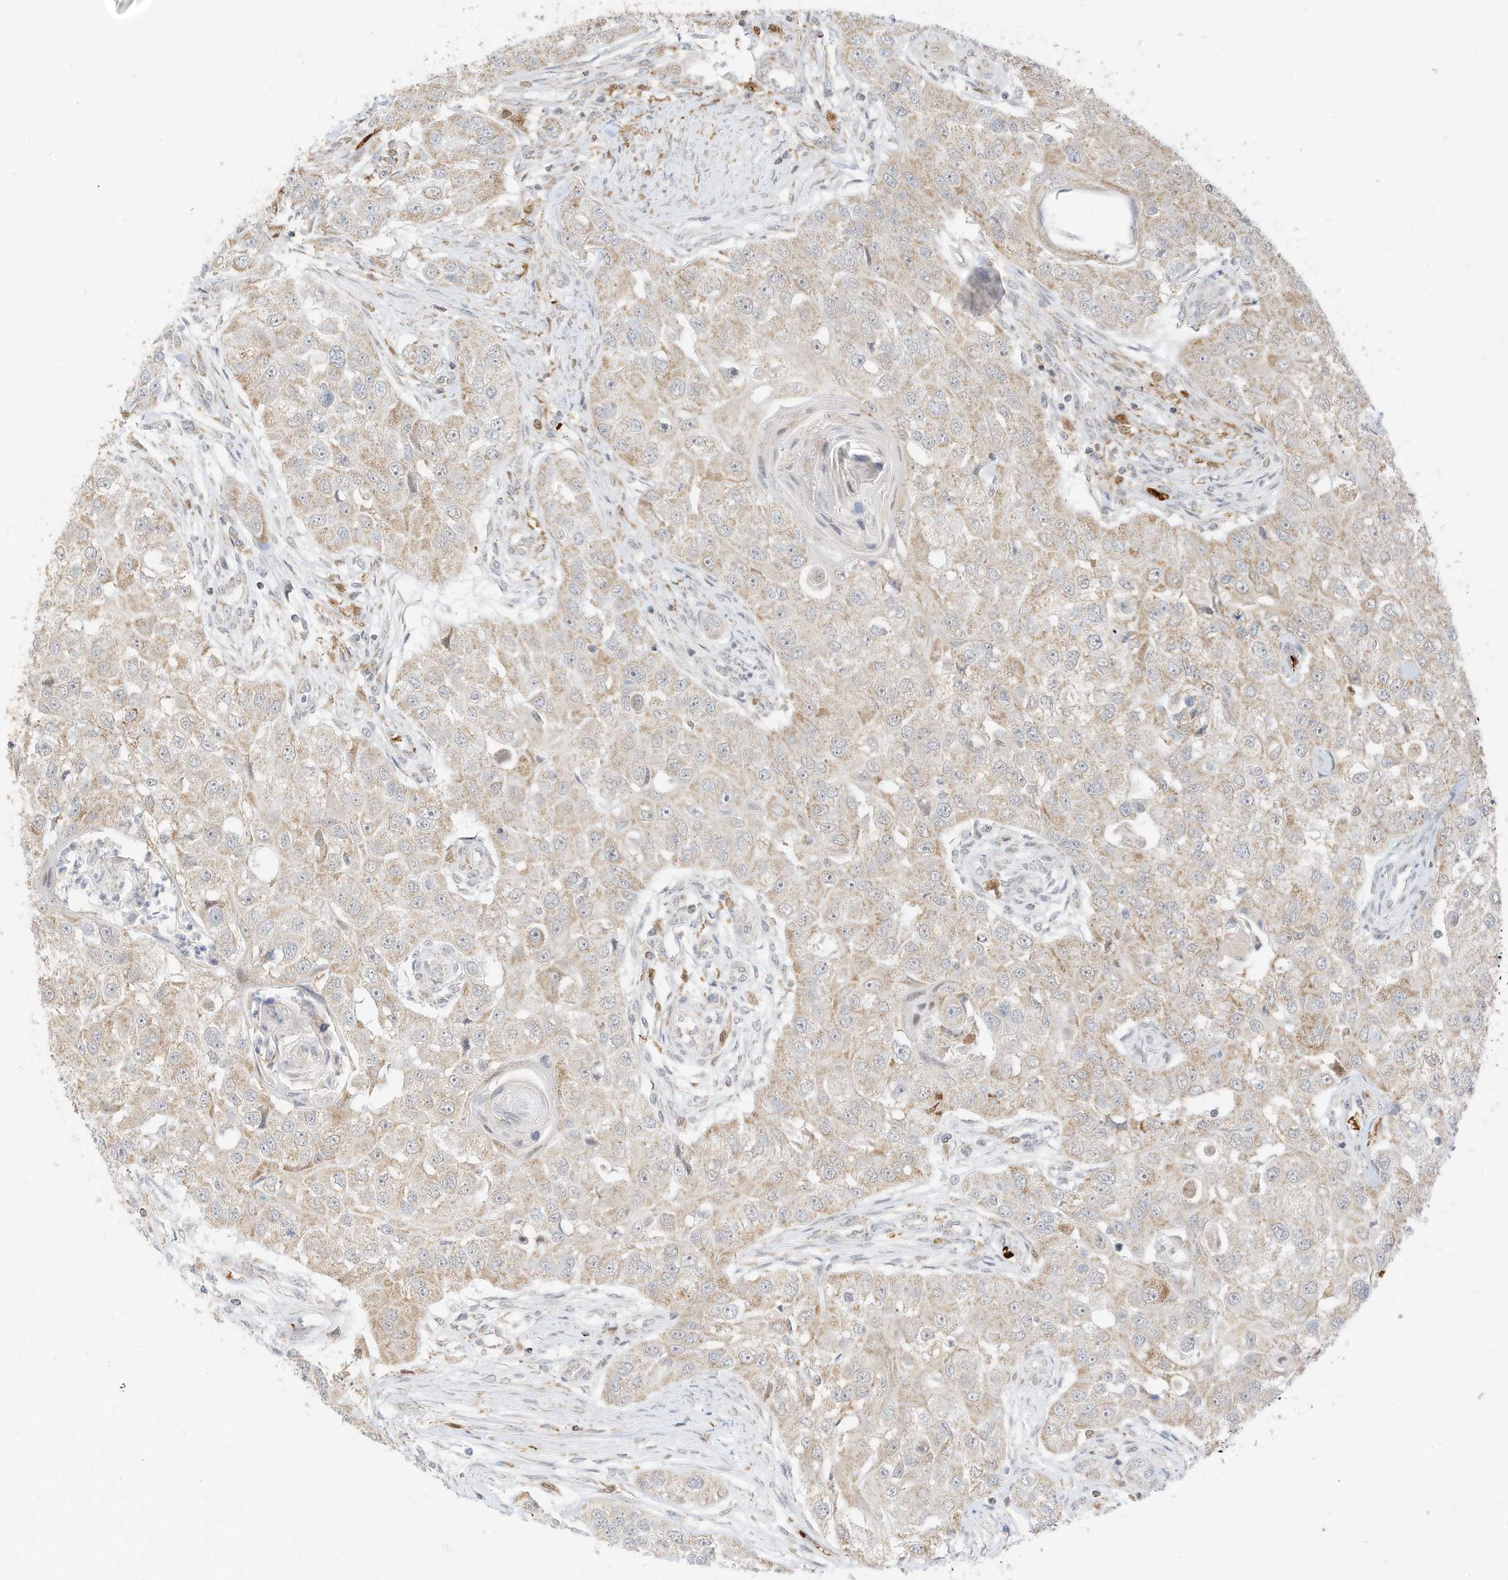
{"staining": {"intensity": "weak", "quantity": ">75%", "location": "cytoplasmic/membranous"}, "tissue": "head and neck cancer", "cell_type": "Tumor cells", "image_type": "cancer", "snomed": [{"axis": "morphology", "description": "Normal tissue, NOS"}, {"axis": "morphology", "description": "Squamous cell carcinoma, NOS"}, {"axis": "topography", "description": "Skeletal muscle"}, {"axis": "topography", "description": "Head-Neck"}], "caption": "The histopathology image exhibits staining of head and neck squamous cell carcinoma, revealing weak cytoplasmic/membranous protein positivity (brown color) within tumor cells. The staining was performed using DAB (3,3'-diaminobenzidine) to visualize the protein expression in brown, while the nuclei were stained in blue with hematoxylin (Magnification: 20x).", "gene": "MTUS2", "patient": {"sex": "male", "age": 51}}